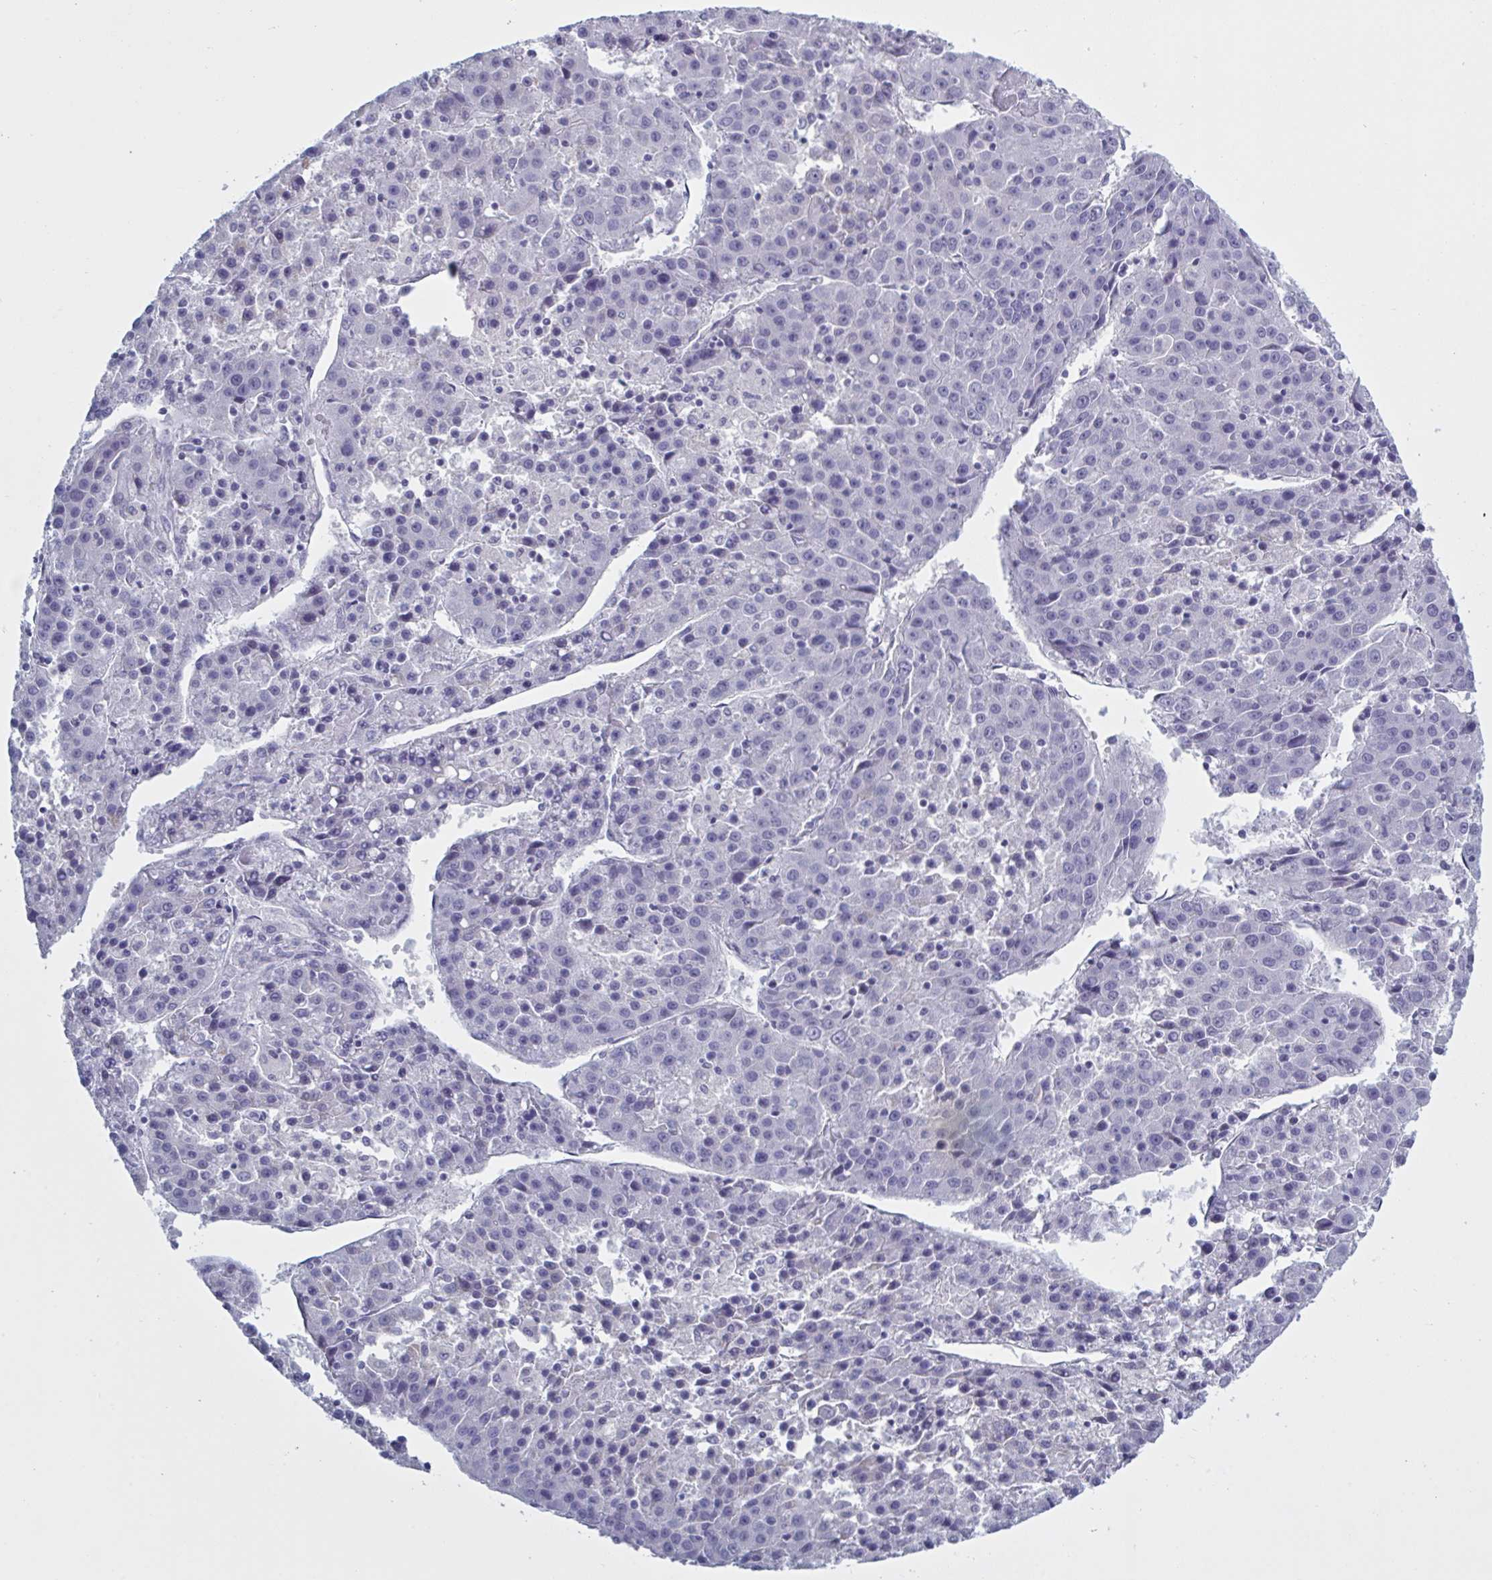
{"staining": {"intensity": "negative", "quantity": "none", "location": "none"}, "tissue": "liver cancer", "cell_type": "Tumor cells", "image_type": "cancer", "snomed": [{"axis": "morphology", "description": "Carcinoma, Hepatocellular, NOS"}, {"axis": "topography", "description": "Liver"}], "caption": "High power microscopy photomicrograph of an immunohistochemistry (IHC) micrograph of liver cancer, revealing no significant positivity in tumor cells.", "gene": "NDUFC2", "patient": {"sex": "female", "age": 53}}